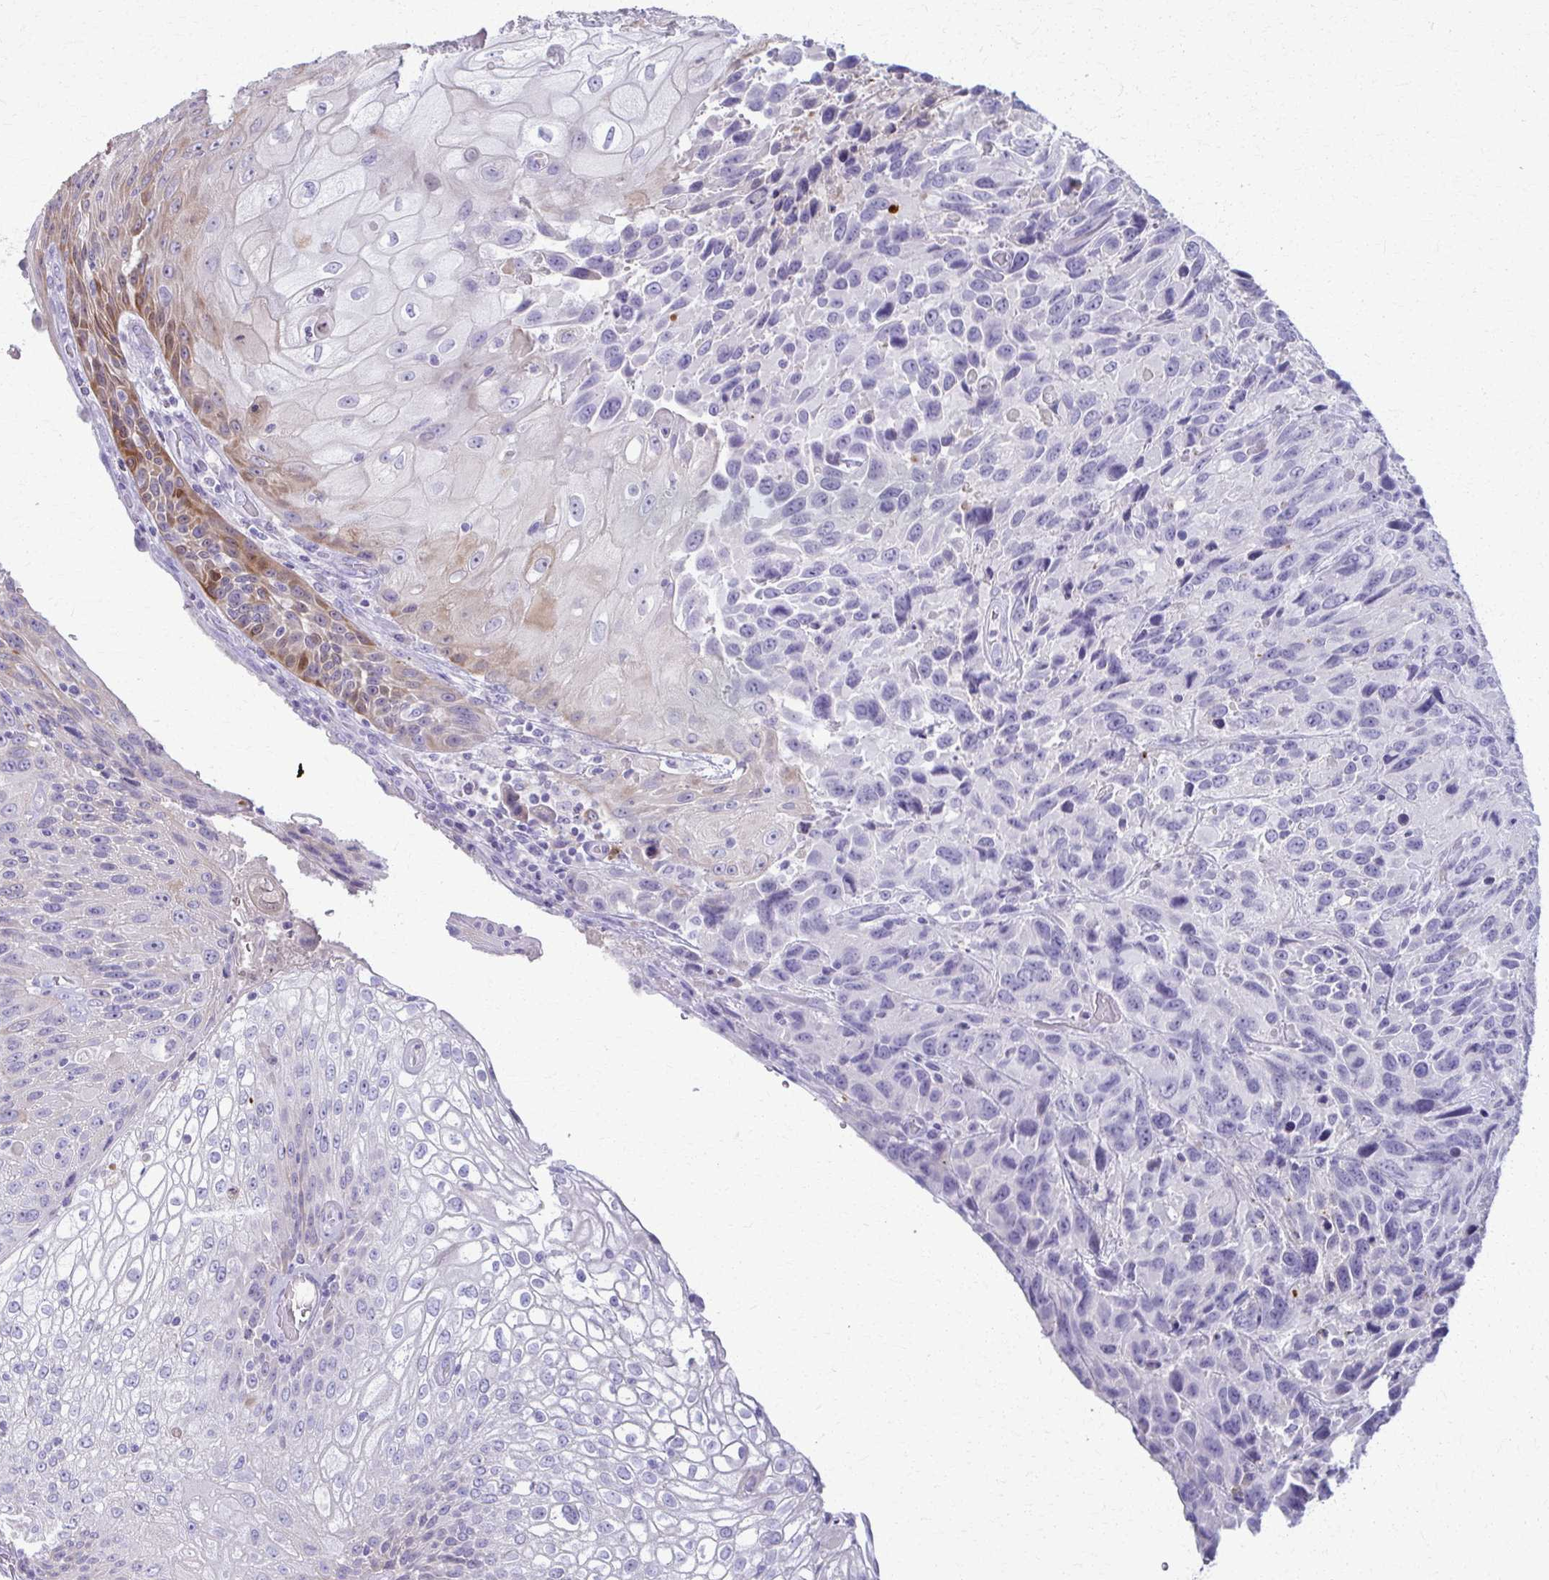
{"staining": {"intensity": "negative", "quantity": "none", "location": "none"}, "tissue": "urothelial cancer", "cell_type": "Tumor cells", "image_type": "cancer", "snomed": [{"axis": "morphology", "description": "Urothelial carcinoma, High grade"}, {"axis": "topography", "description": "Urinary bladder"}], "caption": "Immunohistochemistry (IHC) image of neoplastic tissue: human high-grade urothelial carcinoma stained with DAB (3,3'-diaminobenzidine) displays no significant protein positivity in tumor cells.", "gene": "OR4M1", "patient": {"sex": "female", "age": 70}}